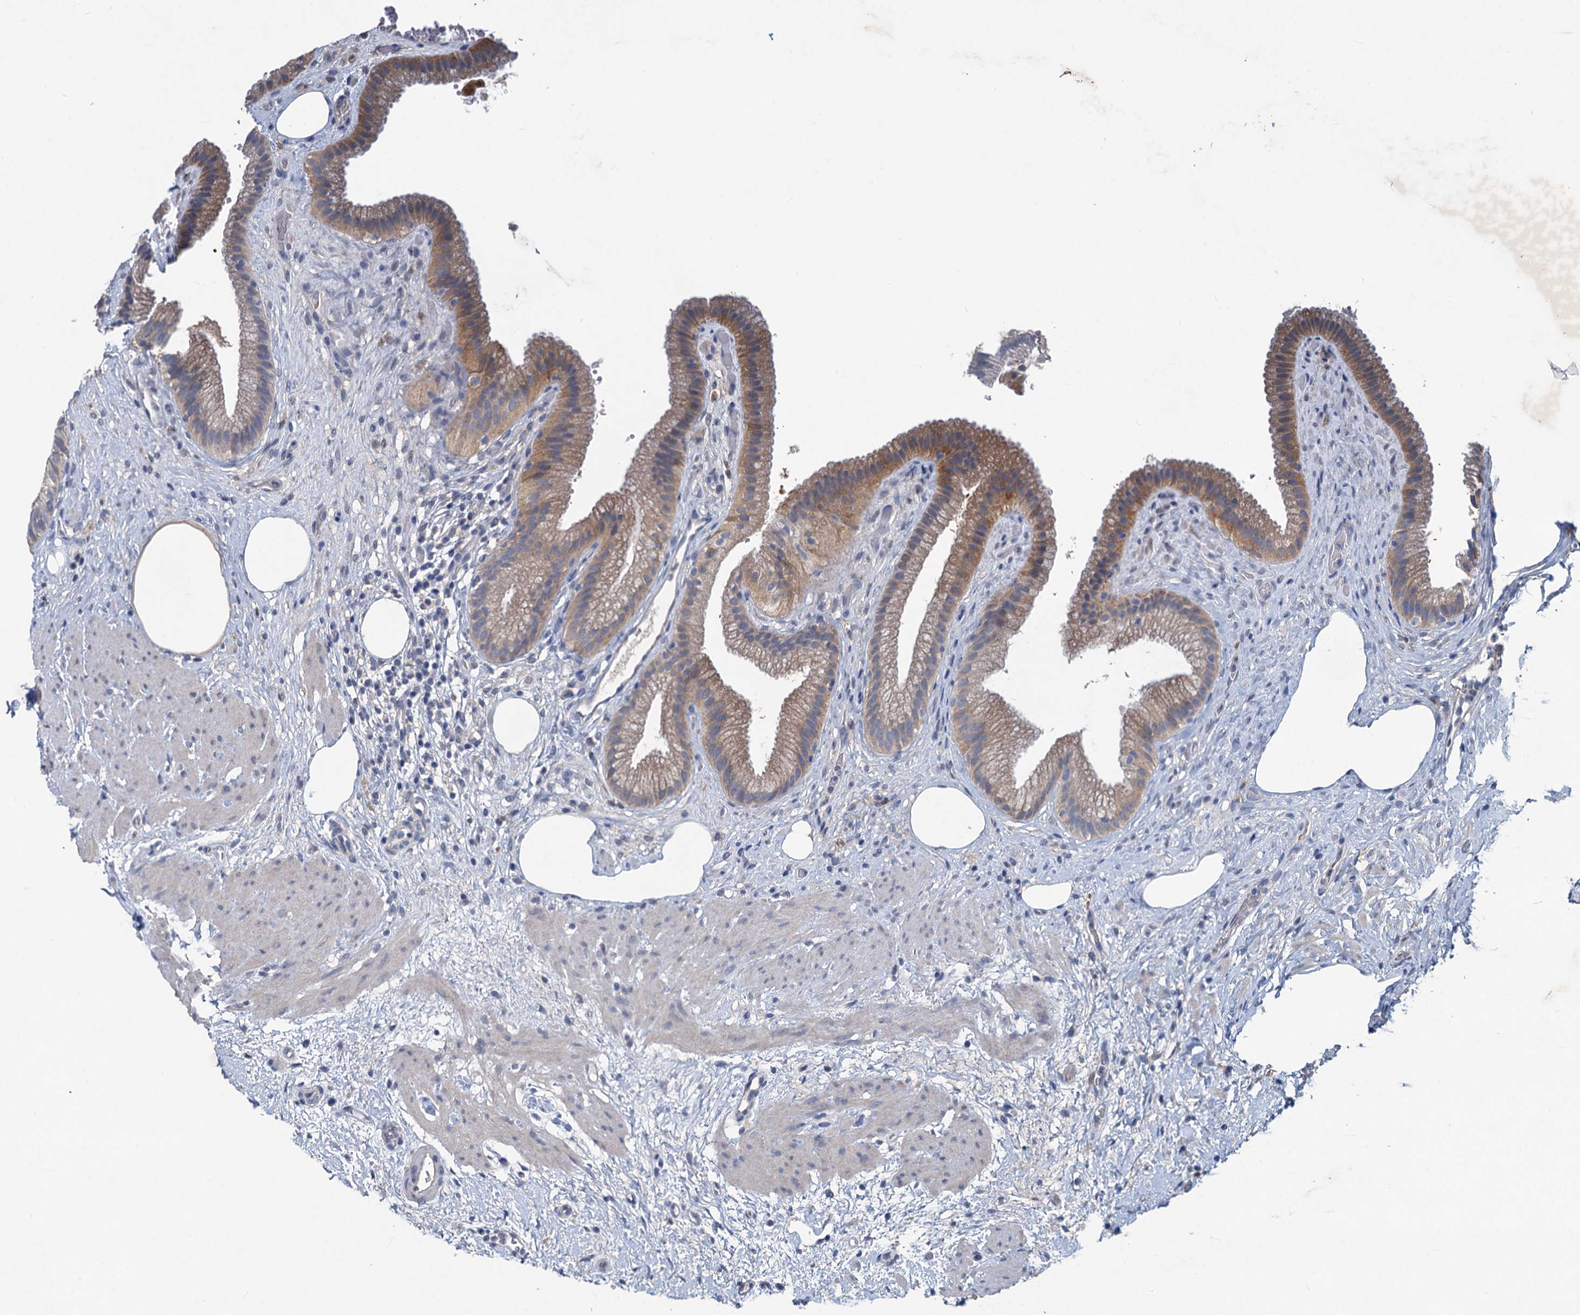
{"staining": {"intensity": "weak", "quantity": ">75%", "location": "cytoplasmic/membranous"}, "tissue": "gallbladder", "cell_type": "Glandular cells", "image_type": "normal", "snomed": [{"axis": "morphology", "description": "Normal tissue, NOS"}, {"axis": "morphology", "description": "Inflammation, NOS"}, {"axis": "topography", "description": "Gallbladder"}], "caption": "IHC of benign human gallbladder displays low levels of weak cytoplasmic/membranous positivity in approximately >75% of glandular cells. (brown staining indicates protein expression, while blue staining denotes nuclei).", "gene": "RTKN2", "patient": {"sex": "male", "age": 51}}